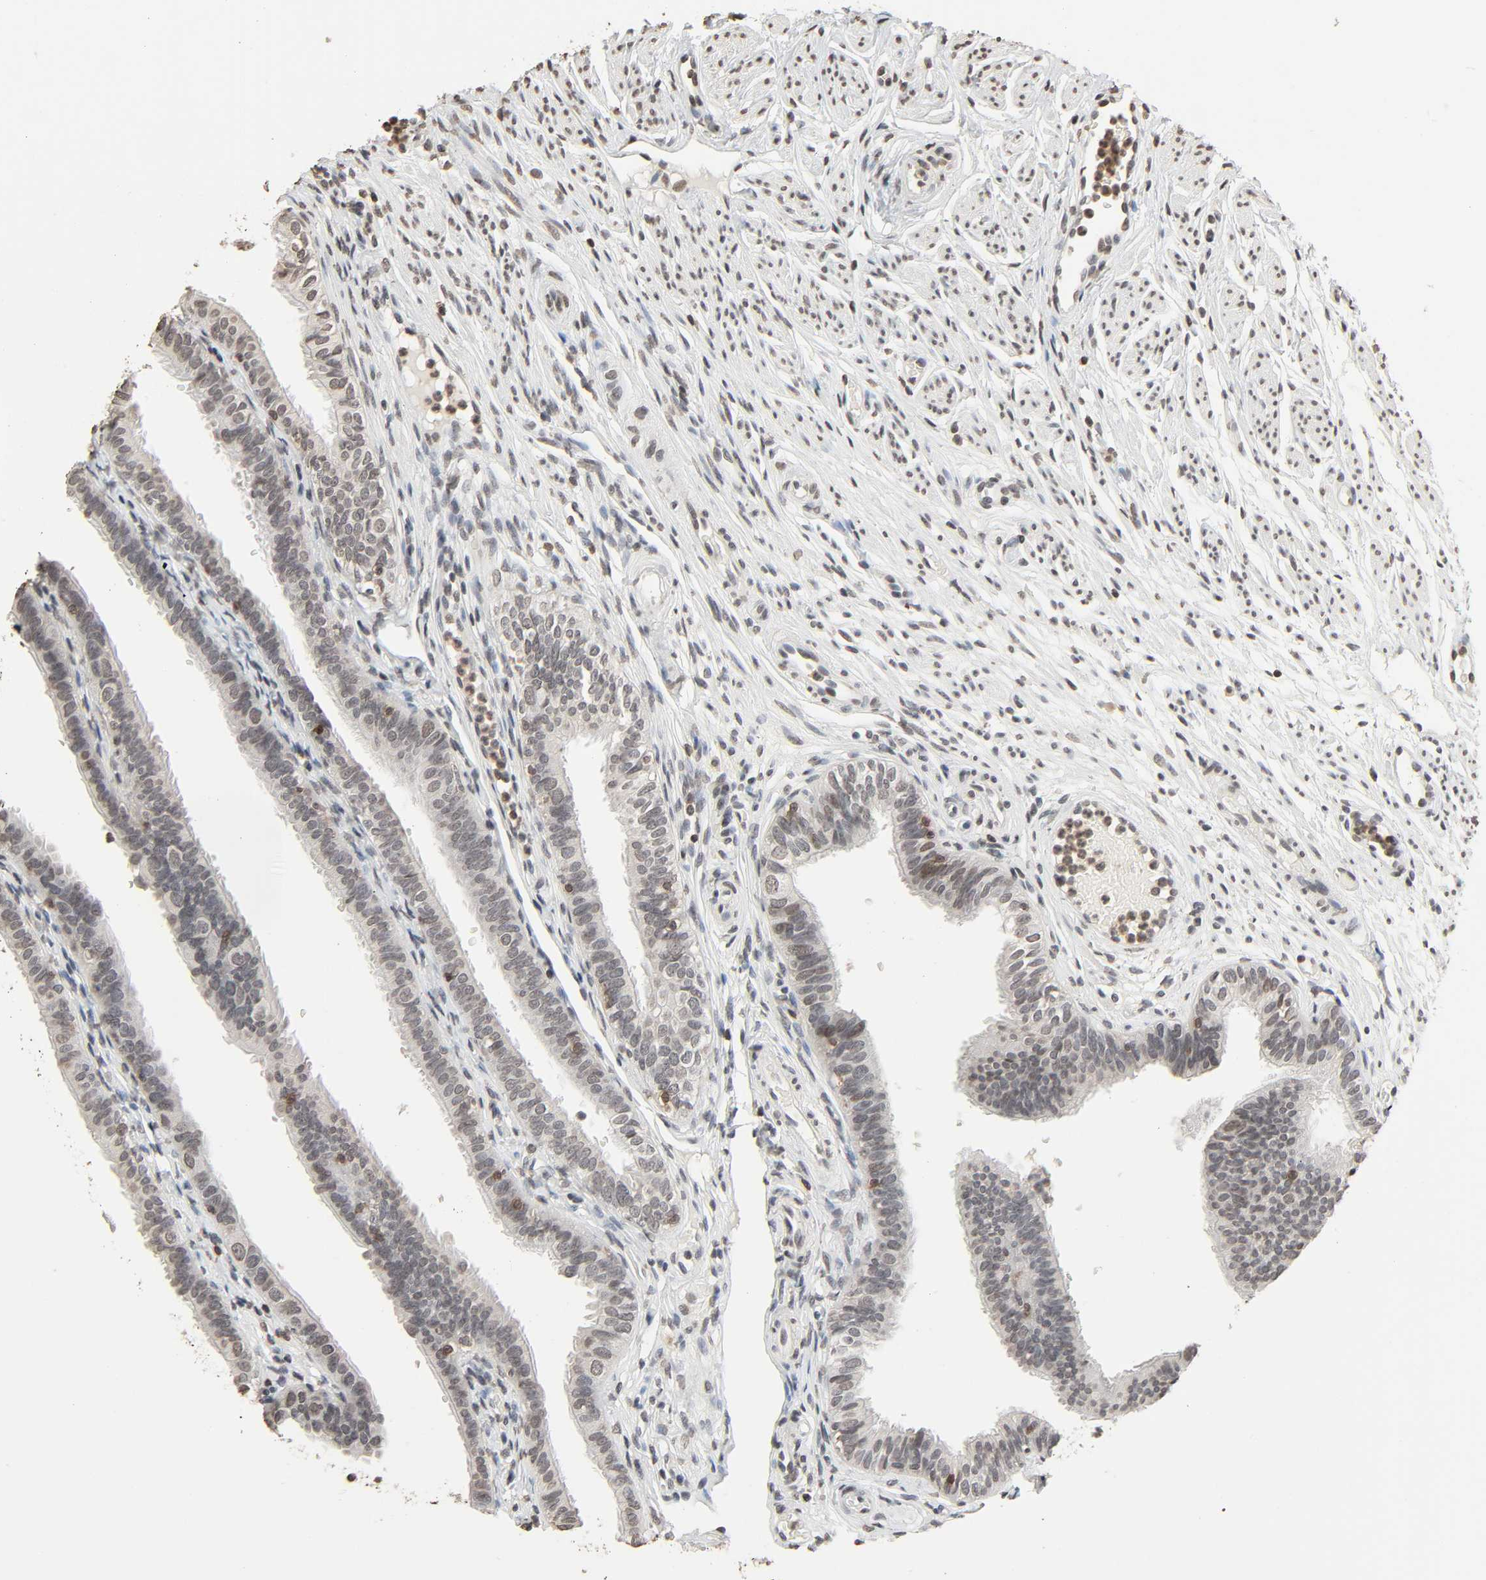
{"staining": {"intensity": "weak", "quantity": ">75%", "location": "nuclear"}, "tissue": "fallopian tube", "cell_type": "Glandular cells", "image_type": "normal", "snomed": [{"axis": "morphology", "description": "Normal tissue, NOS"}, {"axis": "morphology", "description": "Dermoid, NOS"}, {"axis": "topography", "description": "Fallopian tube"}], "caption": "High-power microscopy captured an immunohistochemistry image of normal fallopian tube, revealing weak nuclear positivity in approximately >75% of glandular cells. The protein of interest is stained brown, and the nuclei are stained in blue (DAB IHC with brightfield microscopy, high magnification).", "gene": "STK4", "patient": {"sex": "female", "age": 33}}